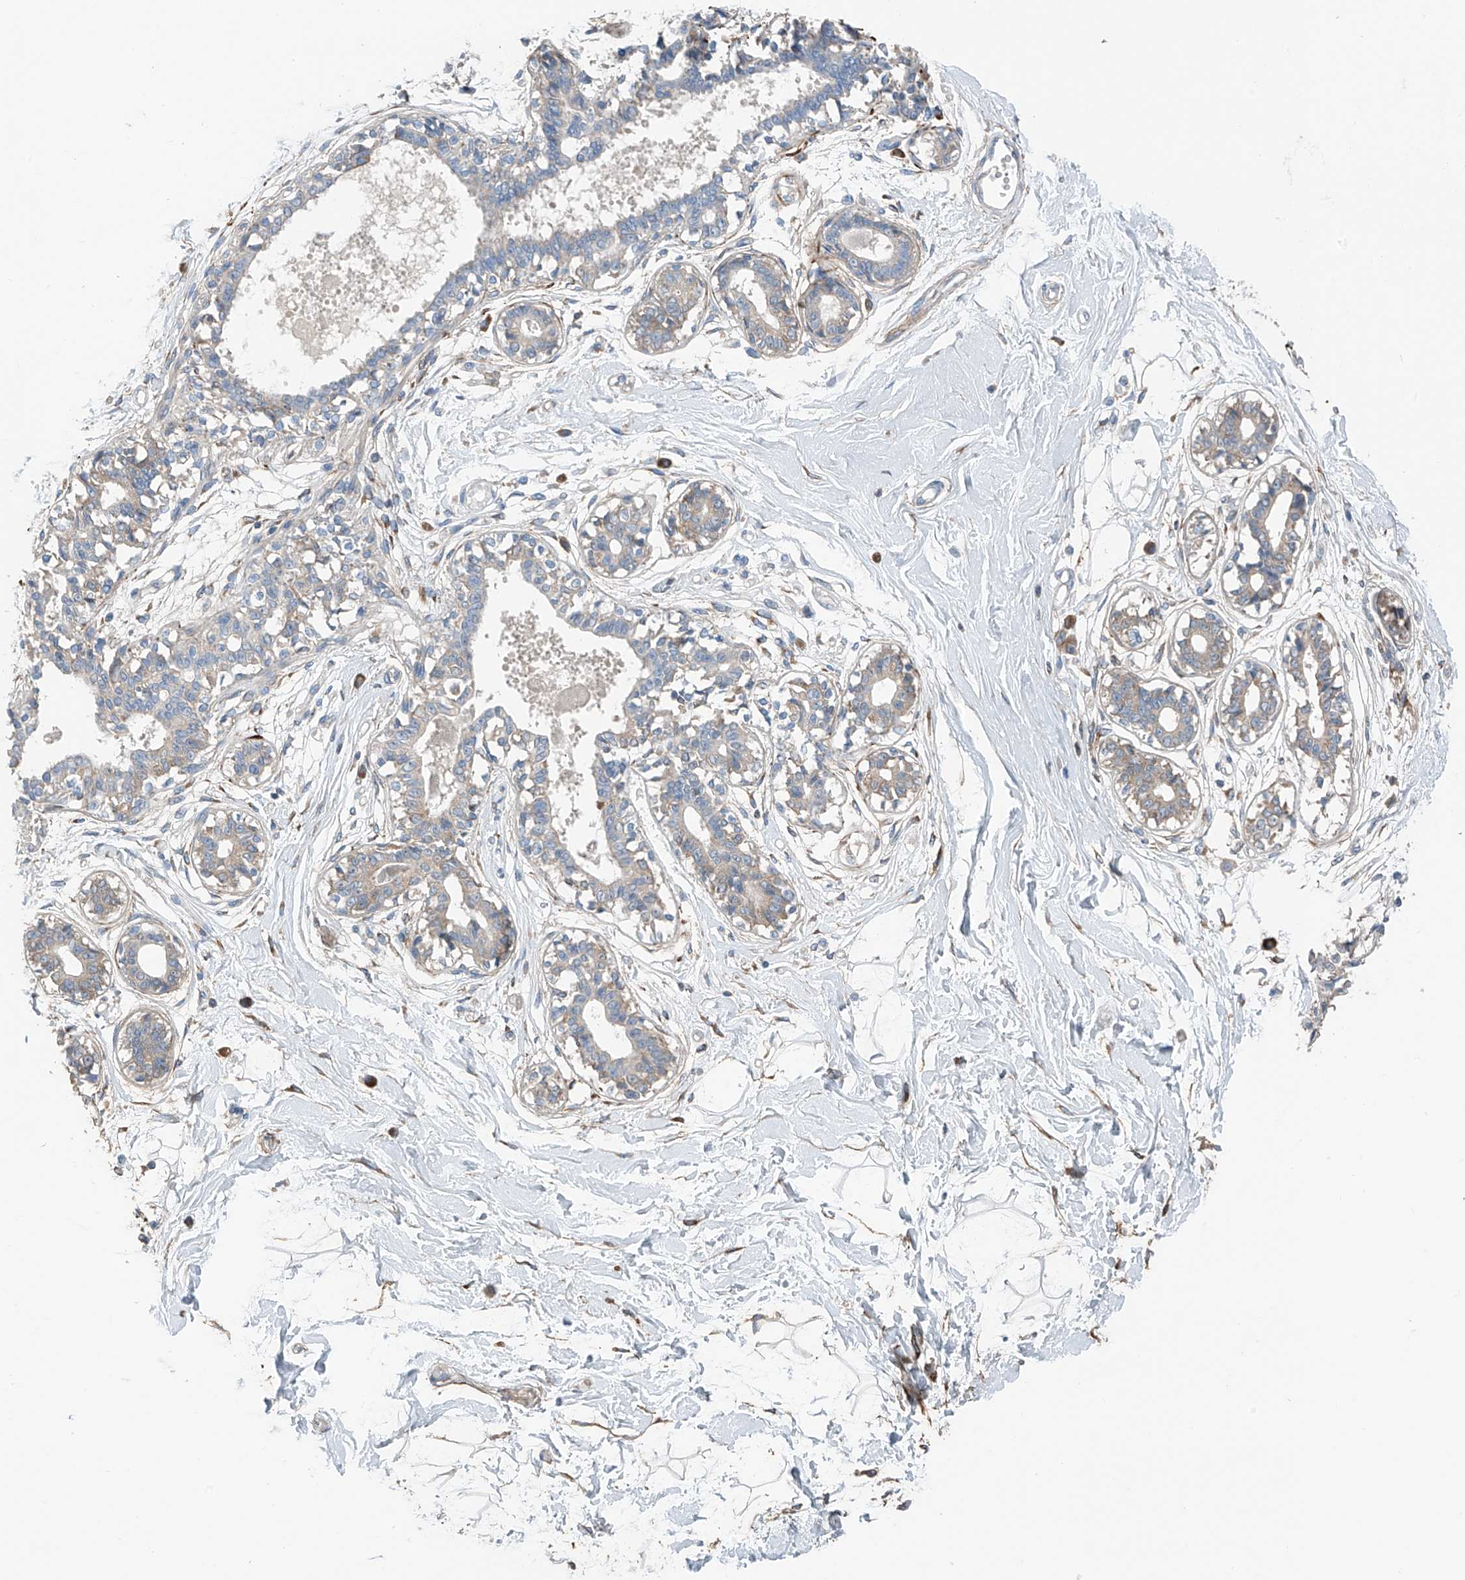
{"staining": {"intensity": "negative", "quantity": "none", "location": "none"}, "tissue": "breast", "cell_type": "Adipocytes", "image_type": "normal", "snomed": [{"axis": "morphology", "description": "Normal tissue, NOS"}, {"axis": "topography", "description": "Breast"}], "caption": "Immunohistochemistry of normal breast exhibits no positivity in adipocytes. (IHC, brightfield microscopy, high magnification).", "gene": "GALNTL6", "patient": {"sex": "female", "age": 45}}